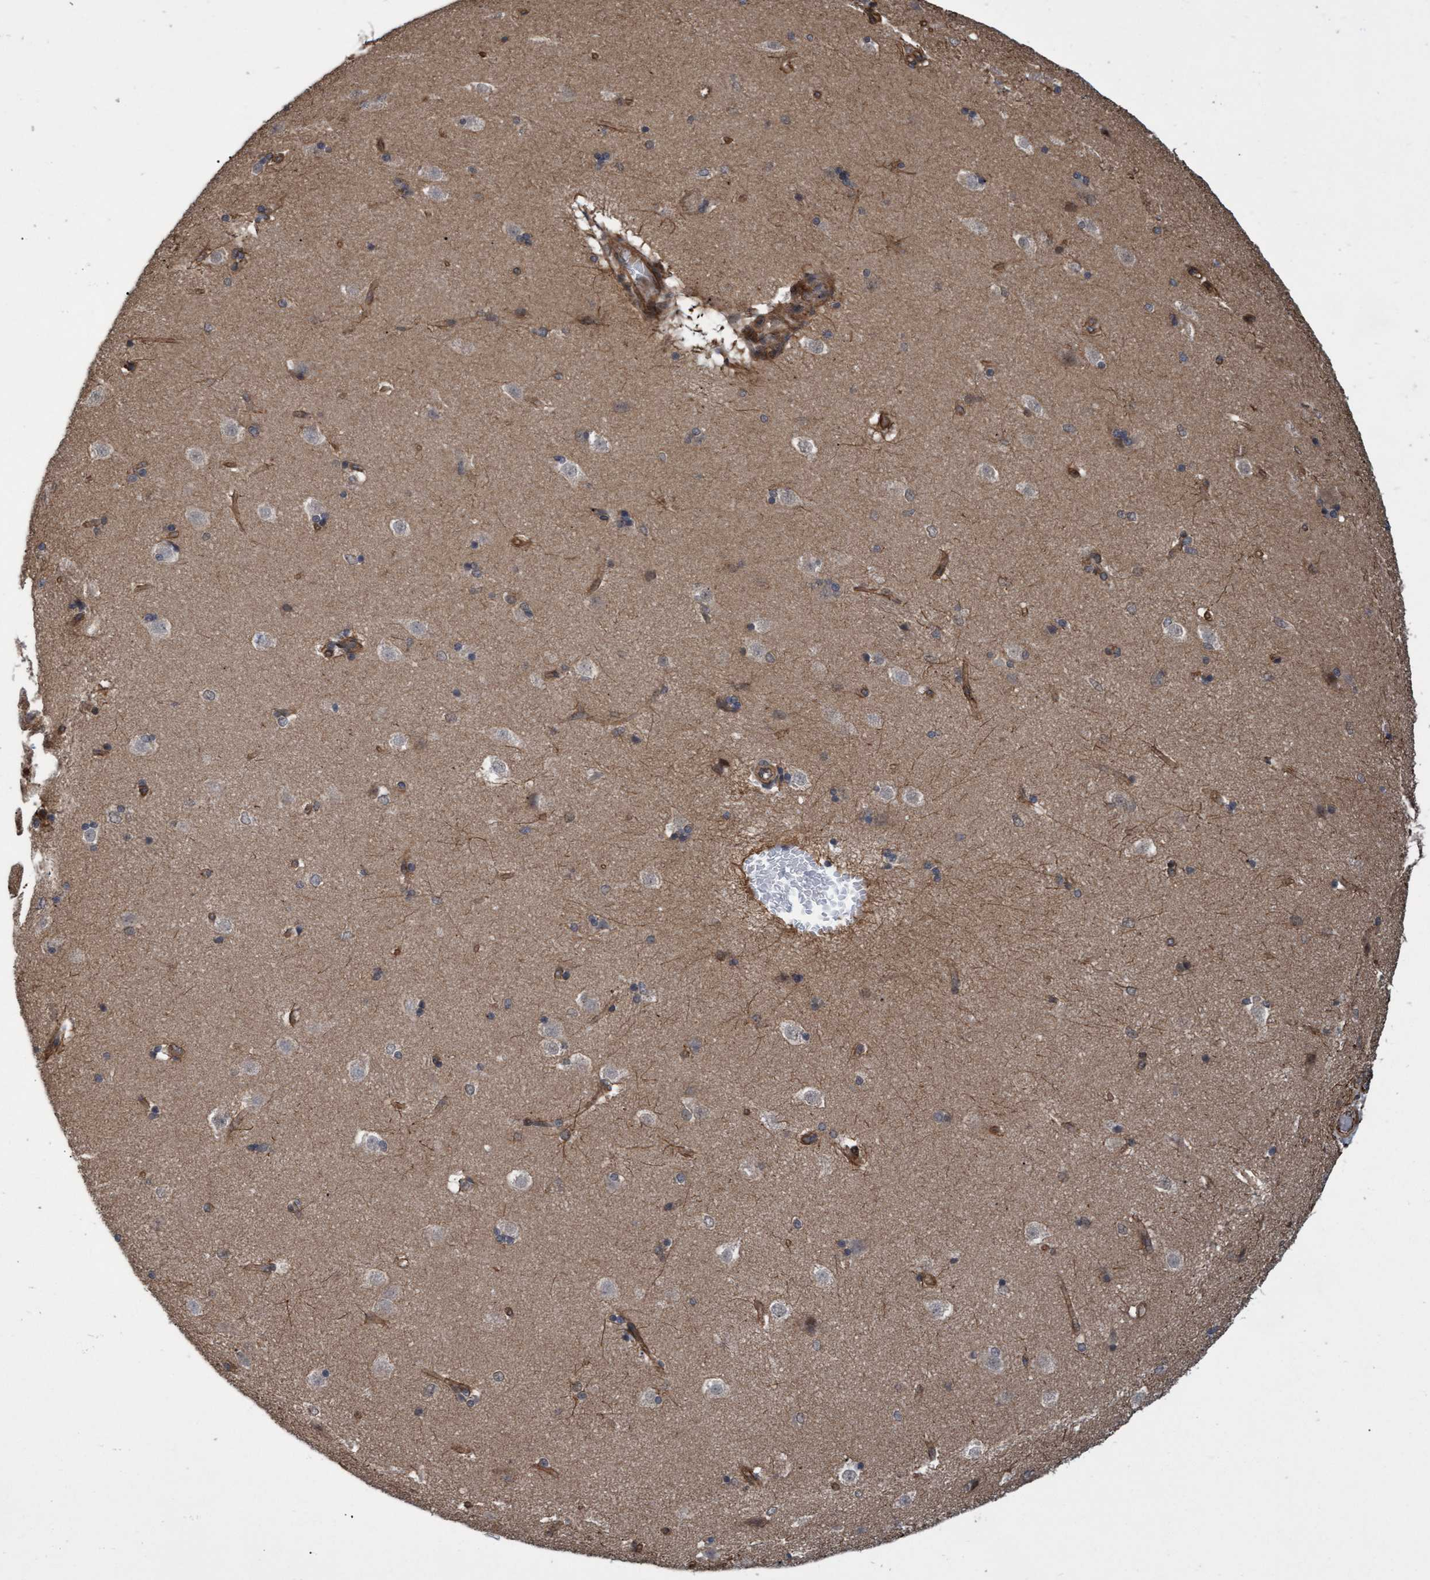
{"staining": {"intensity": "moderate", "quantity": "<25%", "location": "cytoplasmic/membranous"}, "tissue": "caudate", "cell_type": "Glial cells", "image_type": "normal", "snomed": [{"axis": "morphology", "description": "Normal tissue, NOS"}, {"axis": "topography", "description": "Lateral ventricle wall"}], "caption": "IHC (DAB) staining of unremarkable human caudate exhibits moderate cytoplasmic/membranous protein staining in about <25% of glial cells. (IHC, brightfield microscopy, high magnification).", "gene": "TNFRSF10B", "patient": {"sex": "female", "age": 19}}